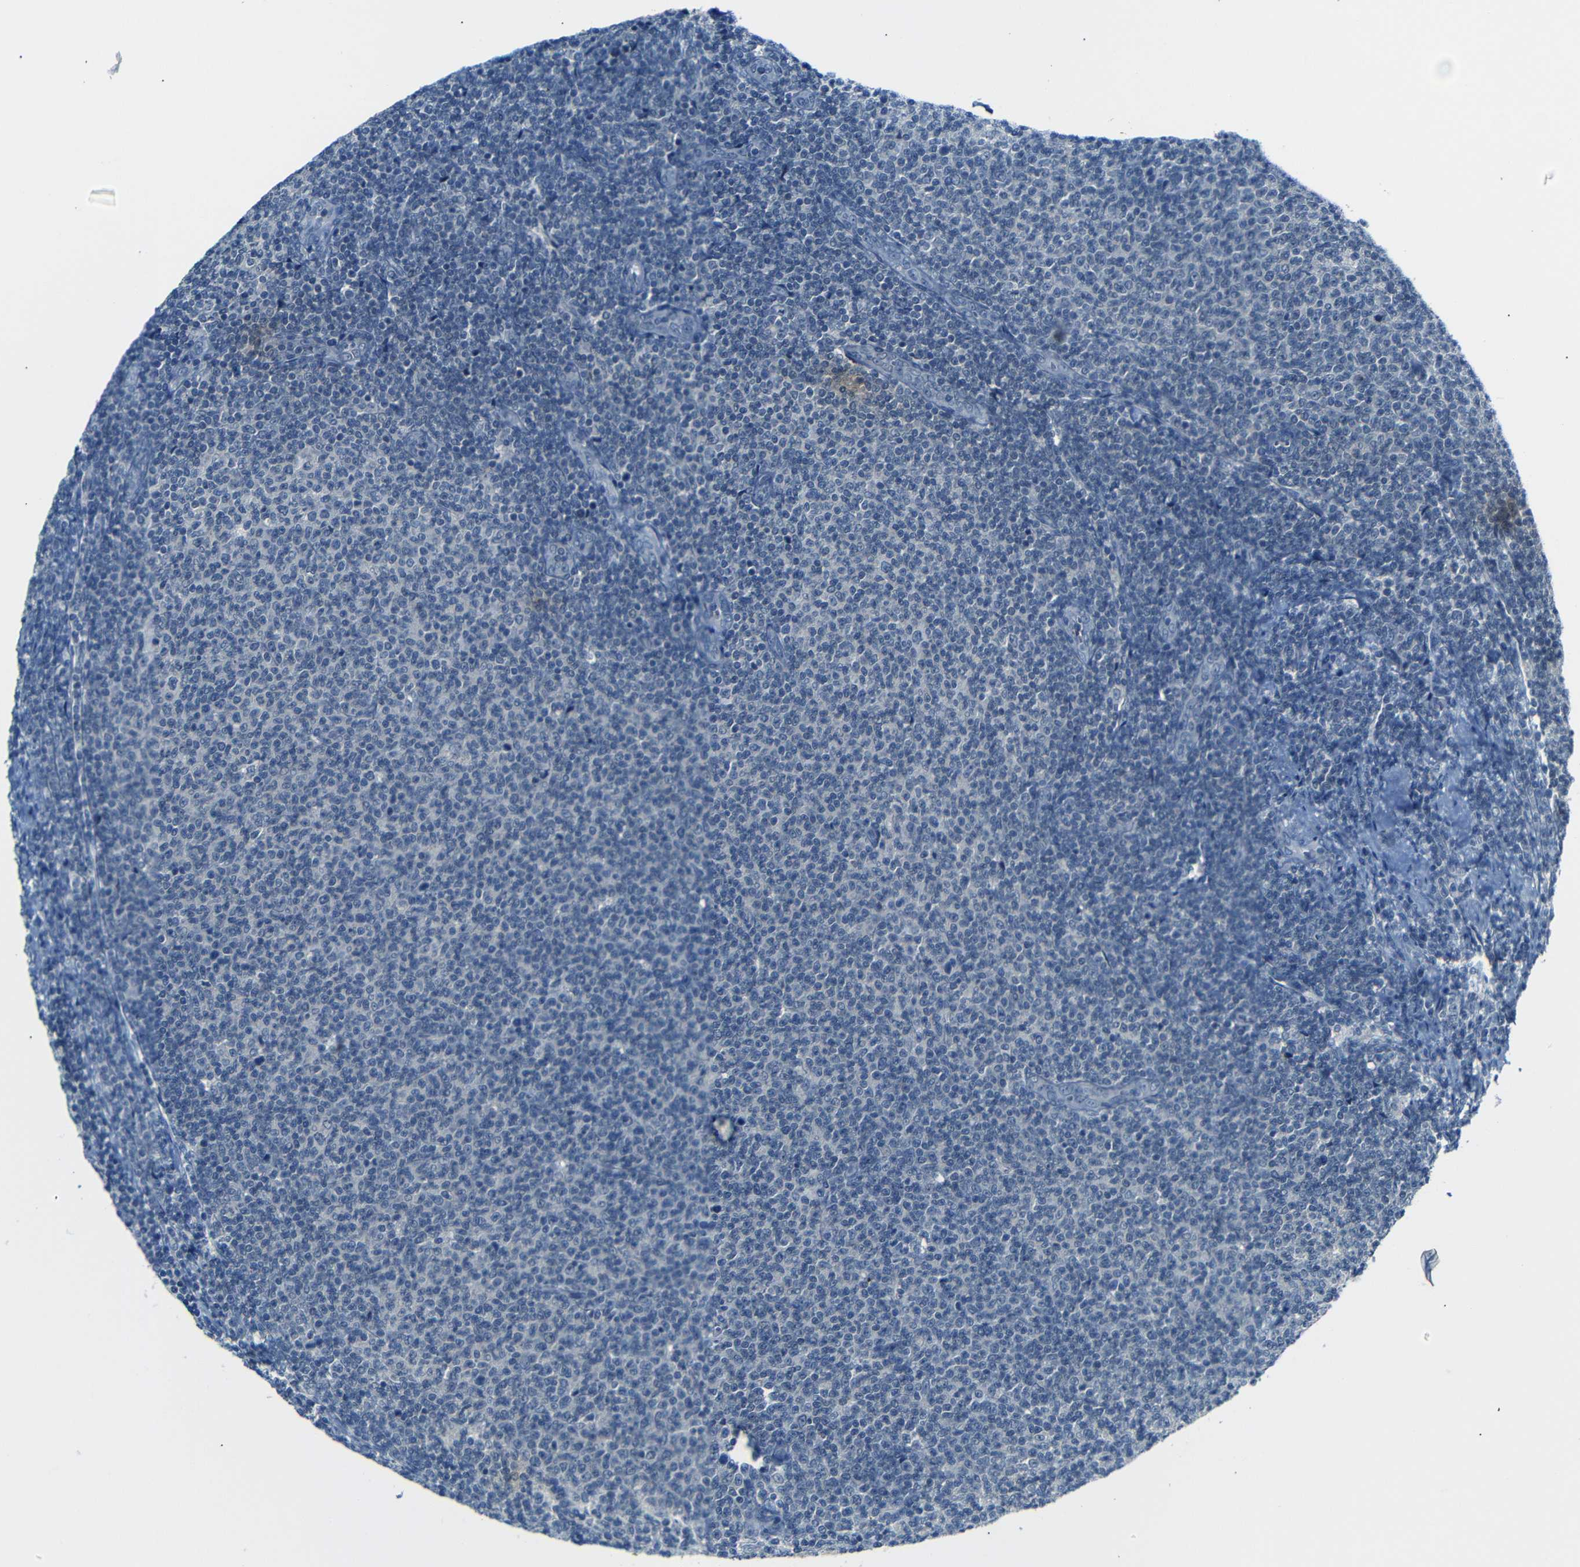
{"staining": {"intensity": "negative", "quantity": "none", "location": "none"}, "tissue": "lymphoma", "cell_type": "Tumor cells", "image_type": "cancer", "snomed": [{"axis": "morphology", "description": "Malignant lymphoma, non-Hodgkin's type, Low grade"}, {"axis": "topography", "description": "Lymph node"}], "caption": "IHC histopathology image of human low-grade malignant lymphoma, non-Hodgkin's type stained for a protein (brown), which exhibits no staining in tumor cells.", "gene": "ANK3", "patient": {"sex": "male", "age": 66}}